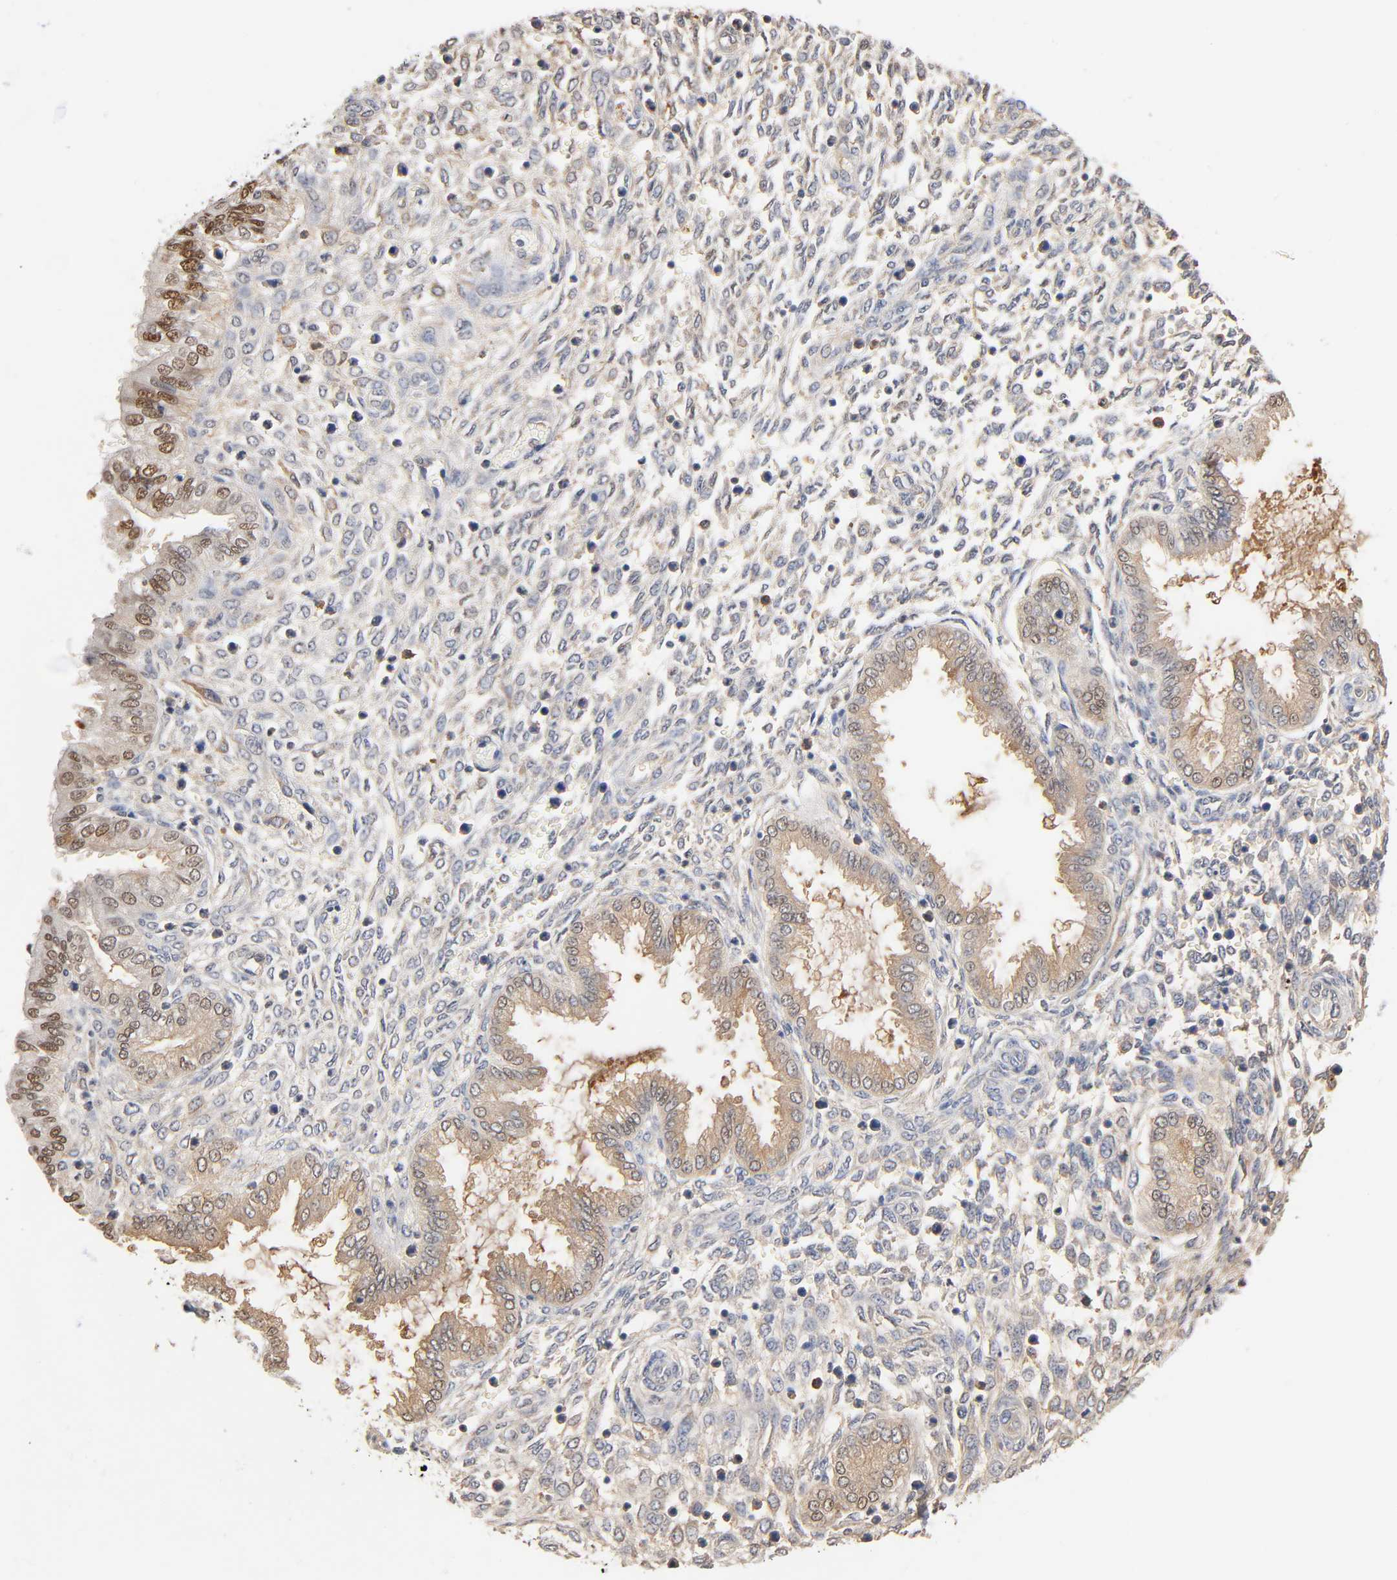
{"staining": {"intensity": "weak", "quantity": "<25%", "location": "cytoplasmic/membranous"}, "tissue": "endometrium", "cell_type": "Cells in endometrial stroma", "image_type": "normal", "snomed": [{"axis": "morphology", "description": "Normal tissue, NOS"}, {"axis": "topography", "description": "Endometrium"}], "caption": "Immunohistochemistry of benign endometrium exhibits no expression in cells in endometrial stroma.", "gene": "ALDOA", "patient": {"sex": "female", "age": 33}}